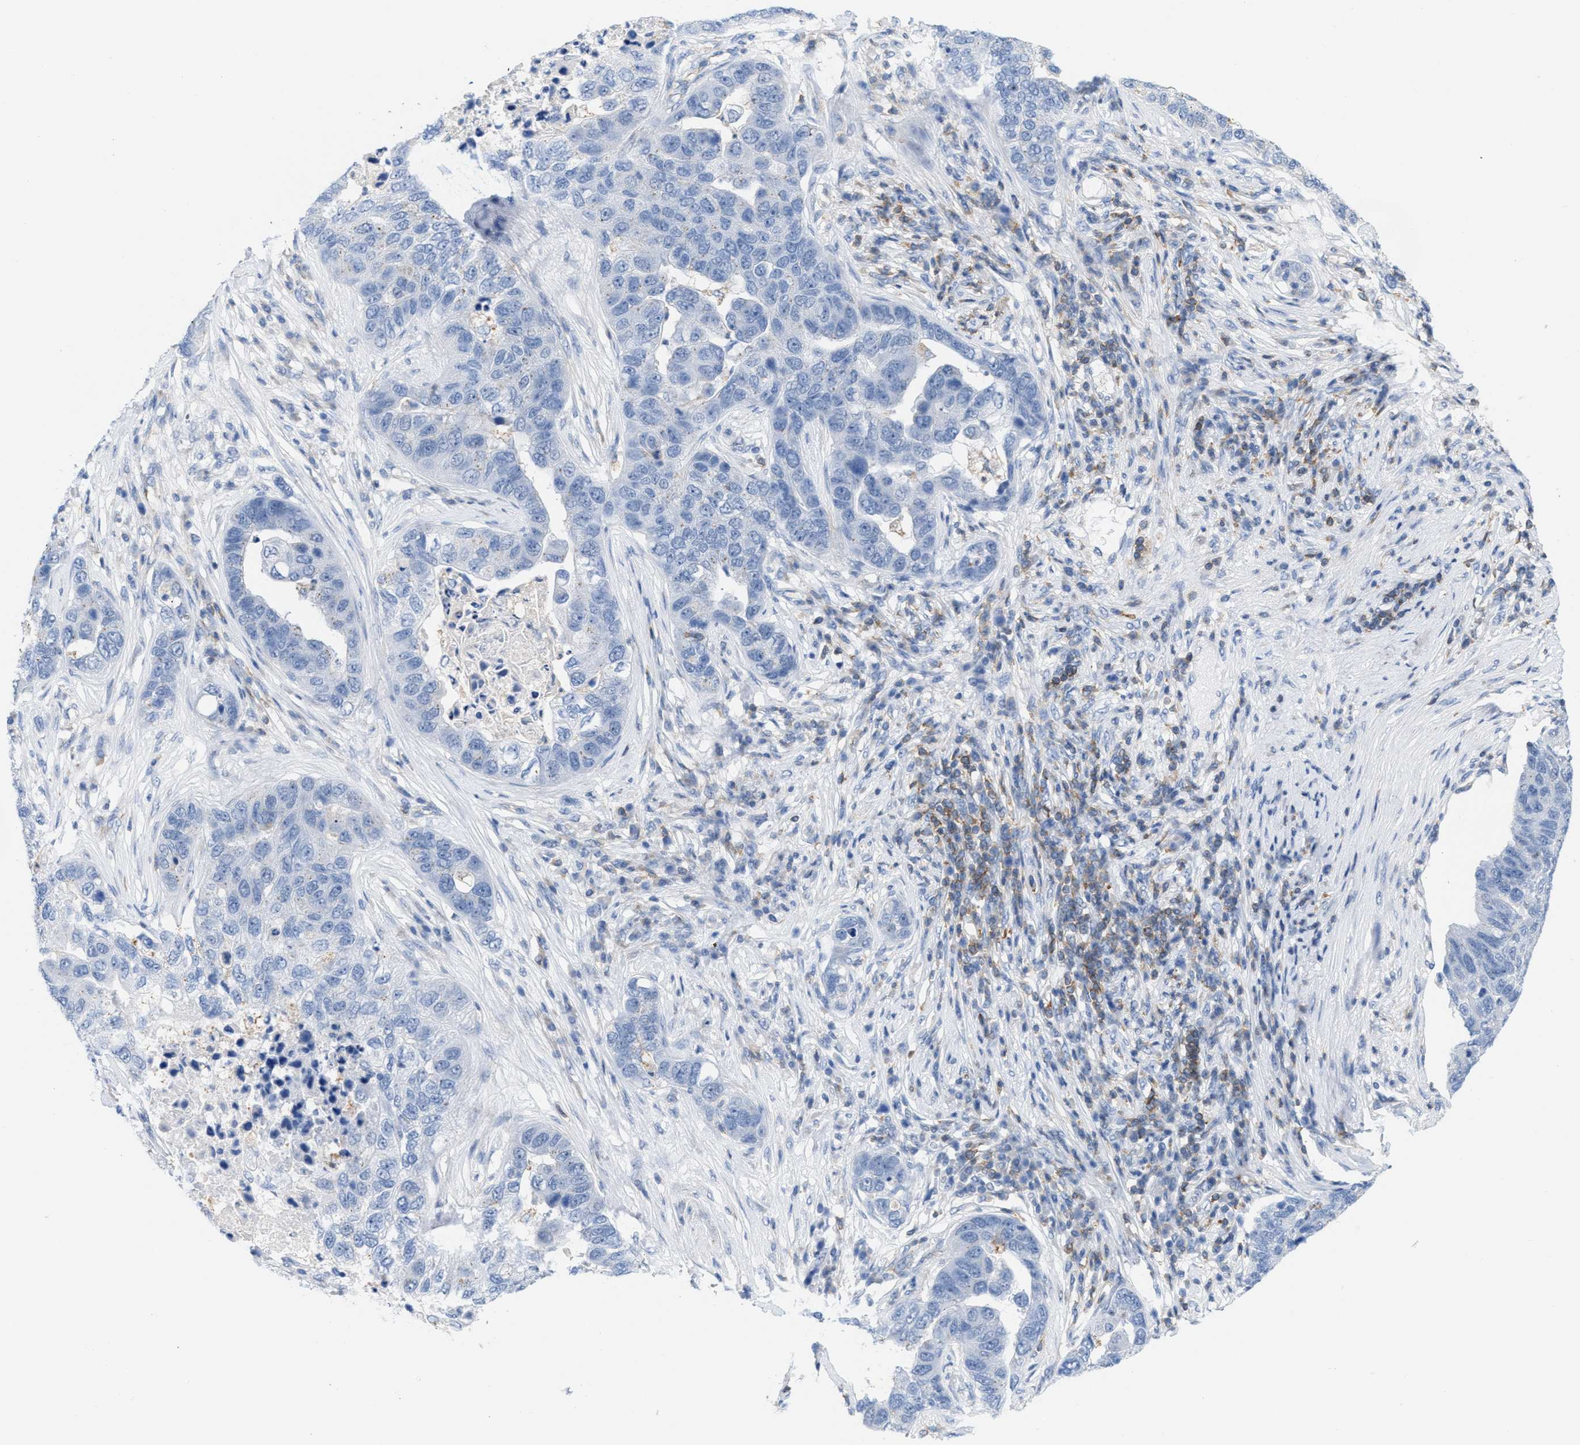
{"staining": {"intensity": "negative", "quantity": "none", "location": "none"}, "tissue": "pancreatic cancer", "cell_type": "Tumor cells", "image_type": "cancer", "snomed": [{"axis": "morphology", "description": "Adenocarcinoma, NOS"}, {"axis": "topography", "description": "Pancreas"}], "caption": "Immunohistochemical staining of human pancreatic adenocarcinoma shows no significant staining in tumor cells. (DAB immunohistochemistry with hematoxylin counter stain).", "gene": "IL16", "patient": {"sex": "female", "age": 61}}